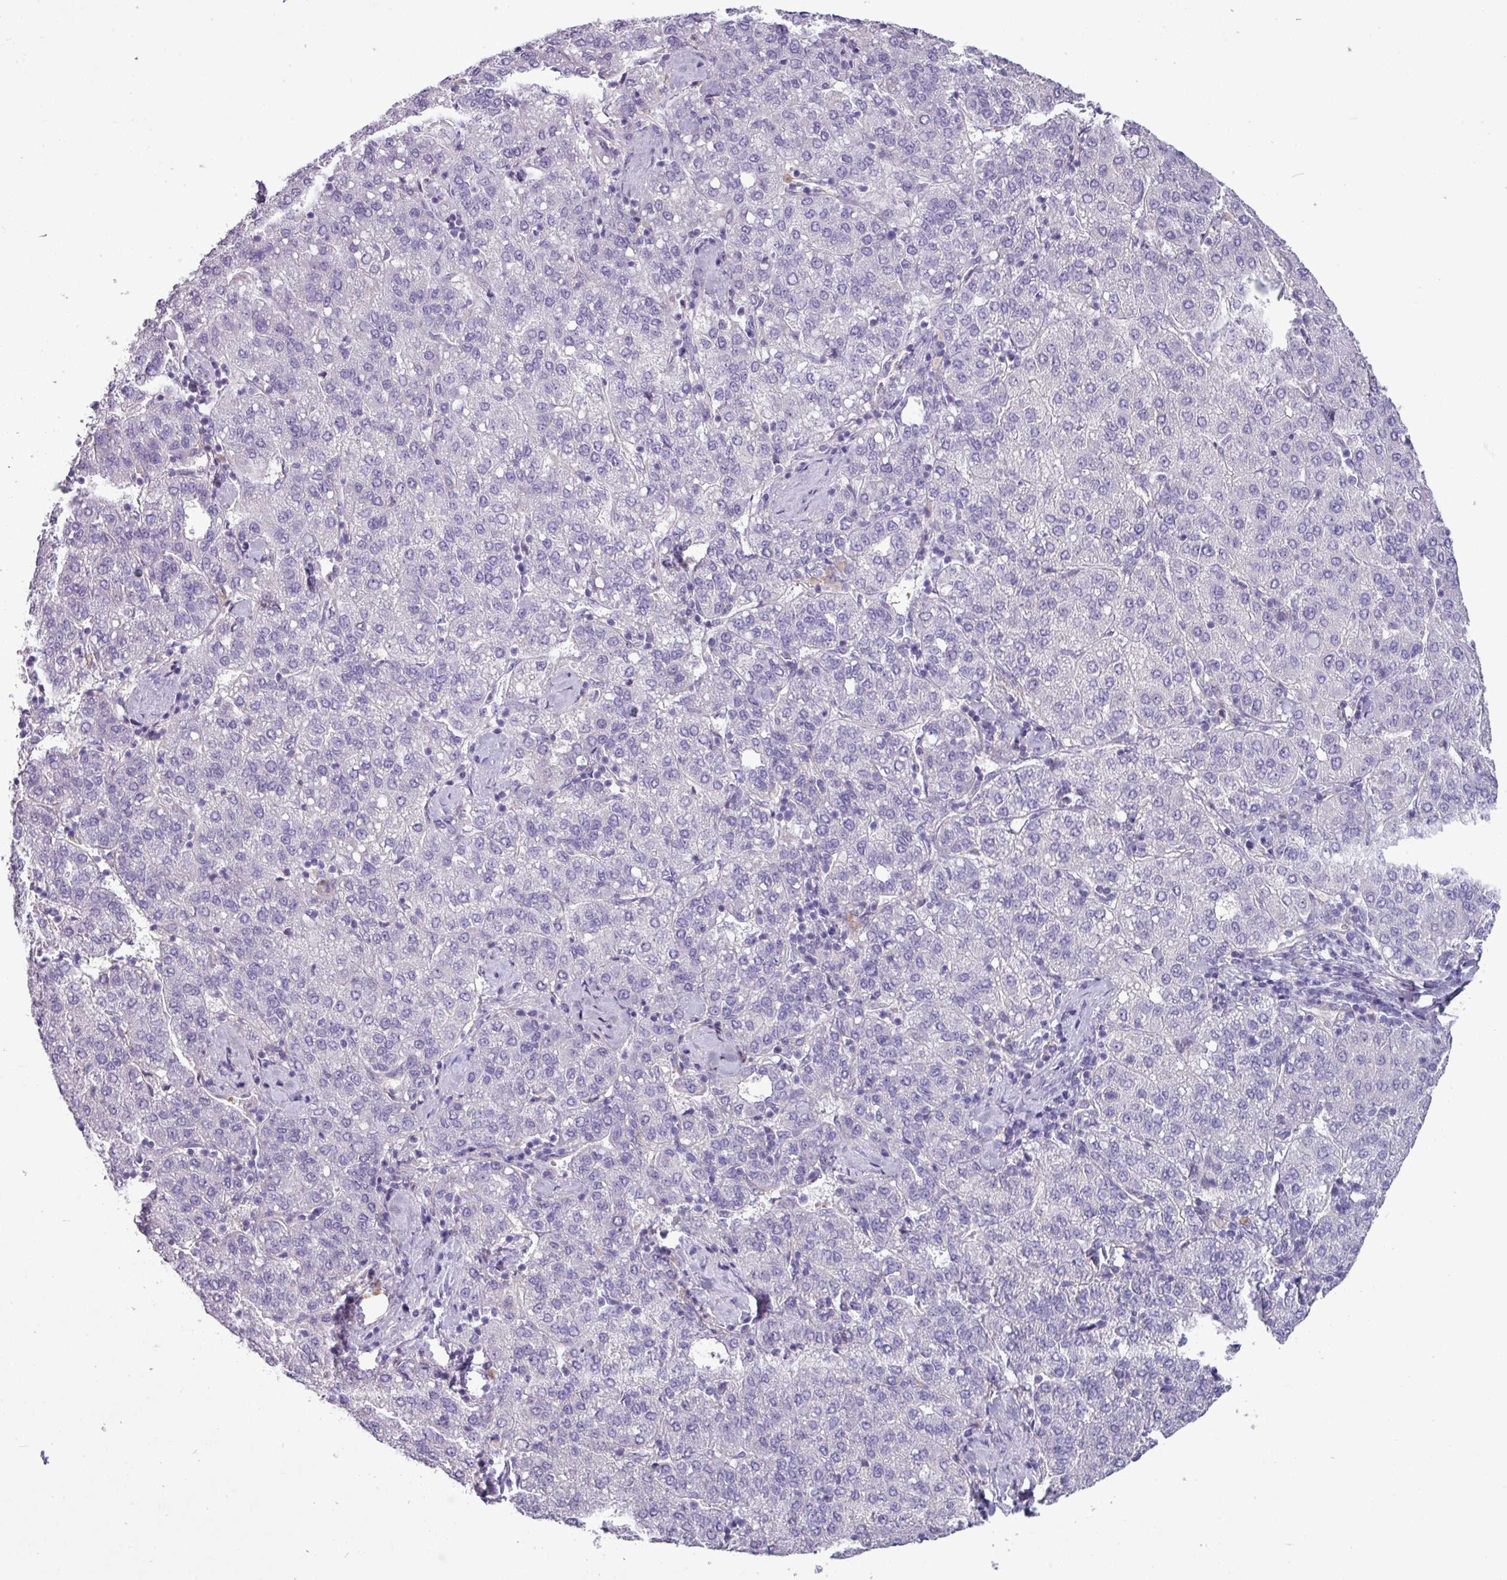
{"staining": {"intensity": "negative", "quantity": "none", "location": "none"}, "tissue": "liver cancer", "cell_type": "Tumor cells", "image_type": "cancer", "snomed": [{"axis": "morphology", "description": "Carcinoma, Hepatocellular, NOS"}, {"axis": "topography", "description": "Liver"}], "caption": "Tumor cells are negative for brown protein staining in liver hepatocellular carcinoma.", "gene": "KIRREL3", "patient": {"sex": "male", "age": 65}}